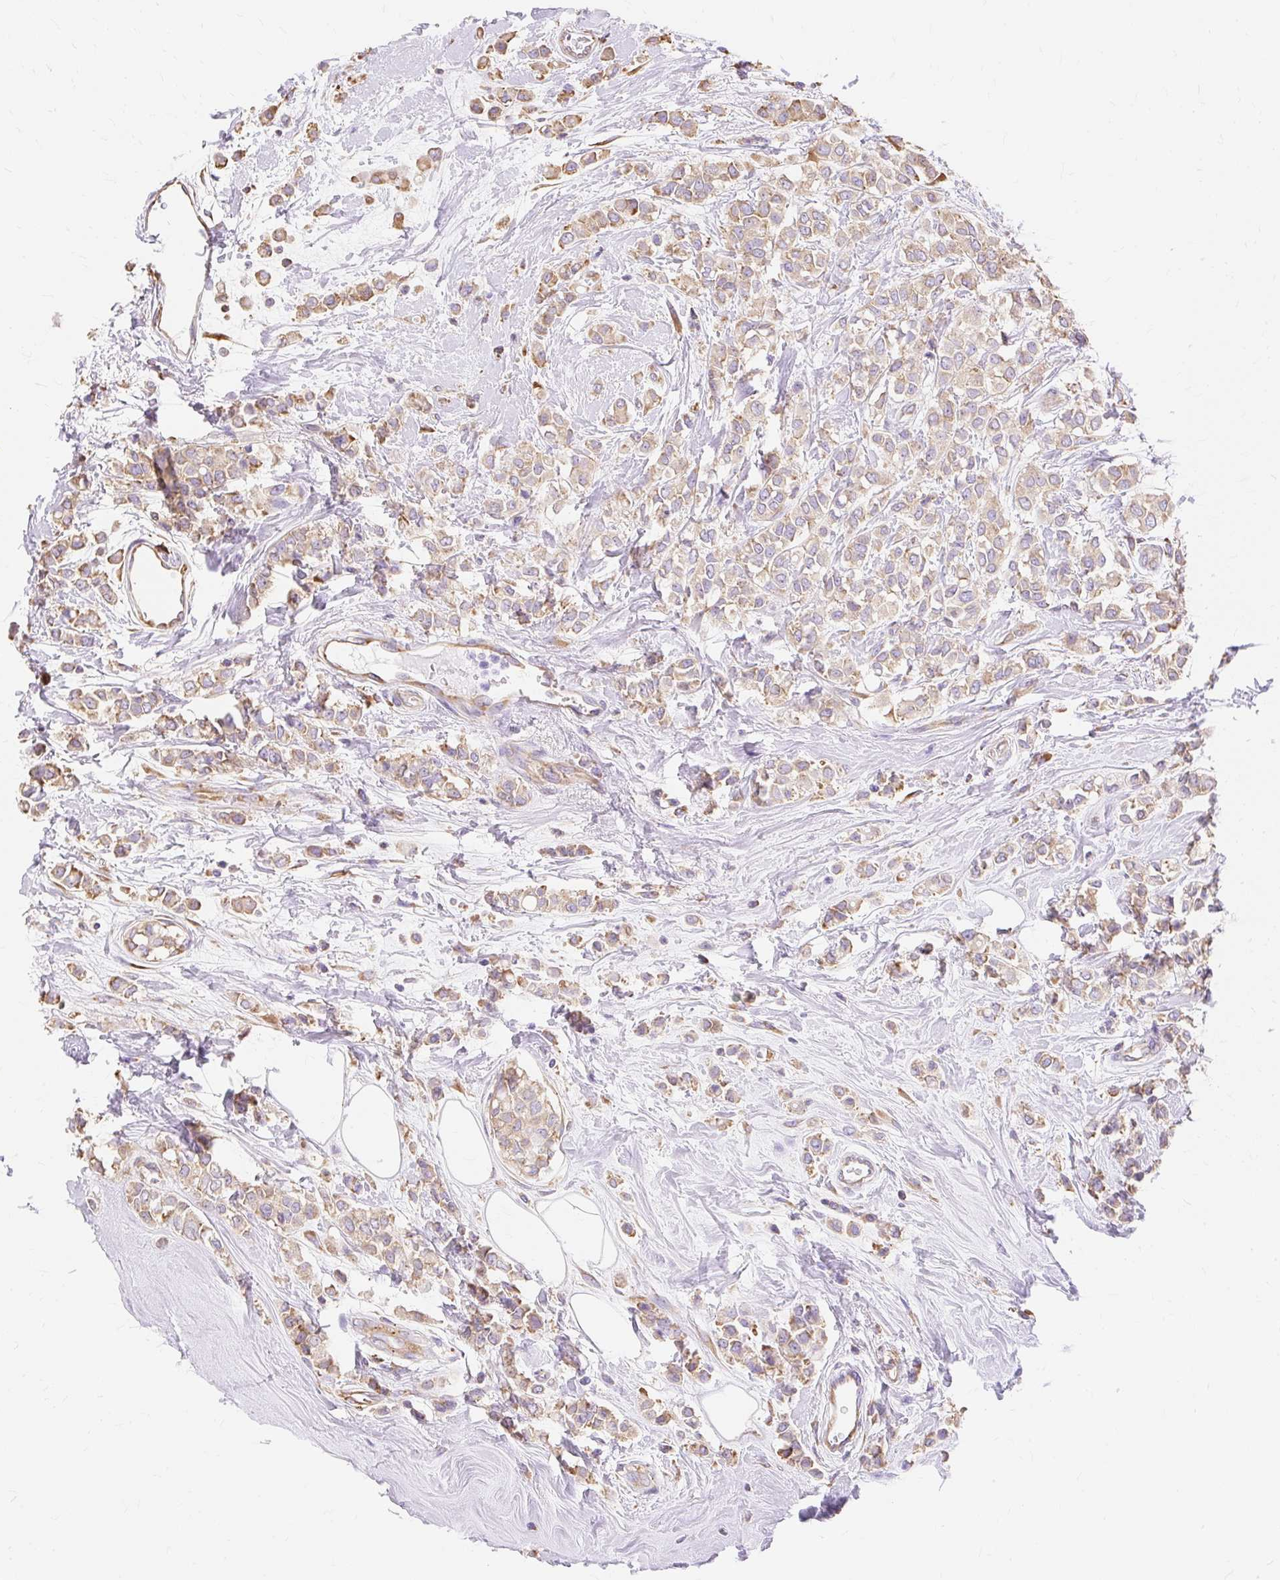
{"staining": {"intensity": "weak", "quantity": ">75%", "location": "cytoplasmic/membranous"}, "tissue": "breast cancer", "cell_type": "Tumor cells", "image_type": "cancer", "snomed": [{"axis": "morphology", "description": "Lobular carcinoma"}, {"axis": "topography", "description": "Breast"}], "caption": "Breast cancer was stained to show a protein in brown. There is low levels of weak cytoplasmic/membranous staining in approximately >75% of tumor cells. (DAB = brown stain, brightfield microscopy at high magnification).", "gene": "RPS17", "patient": {"sex": "female", "age": 68}}